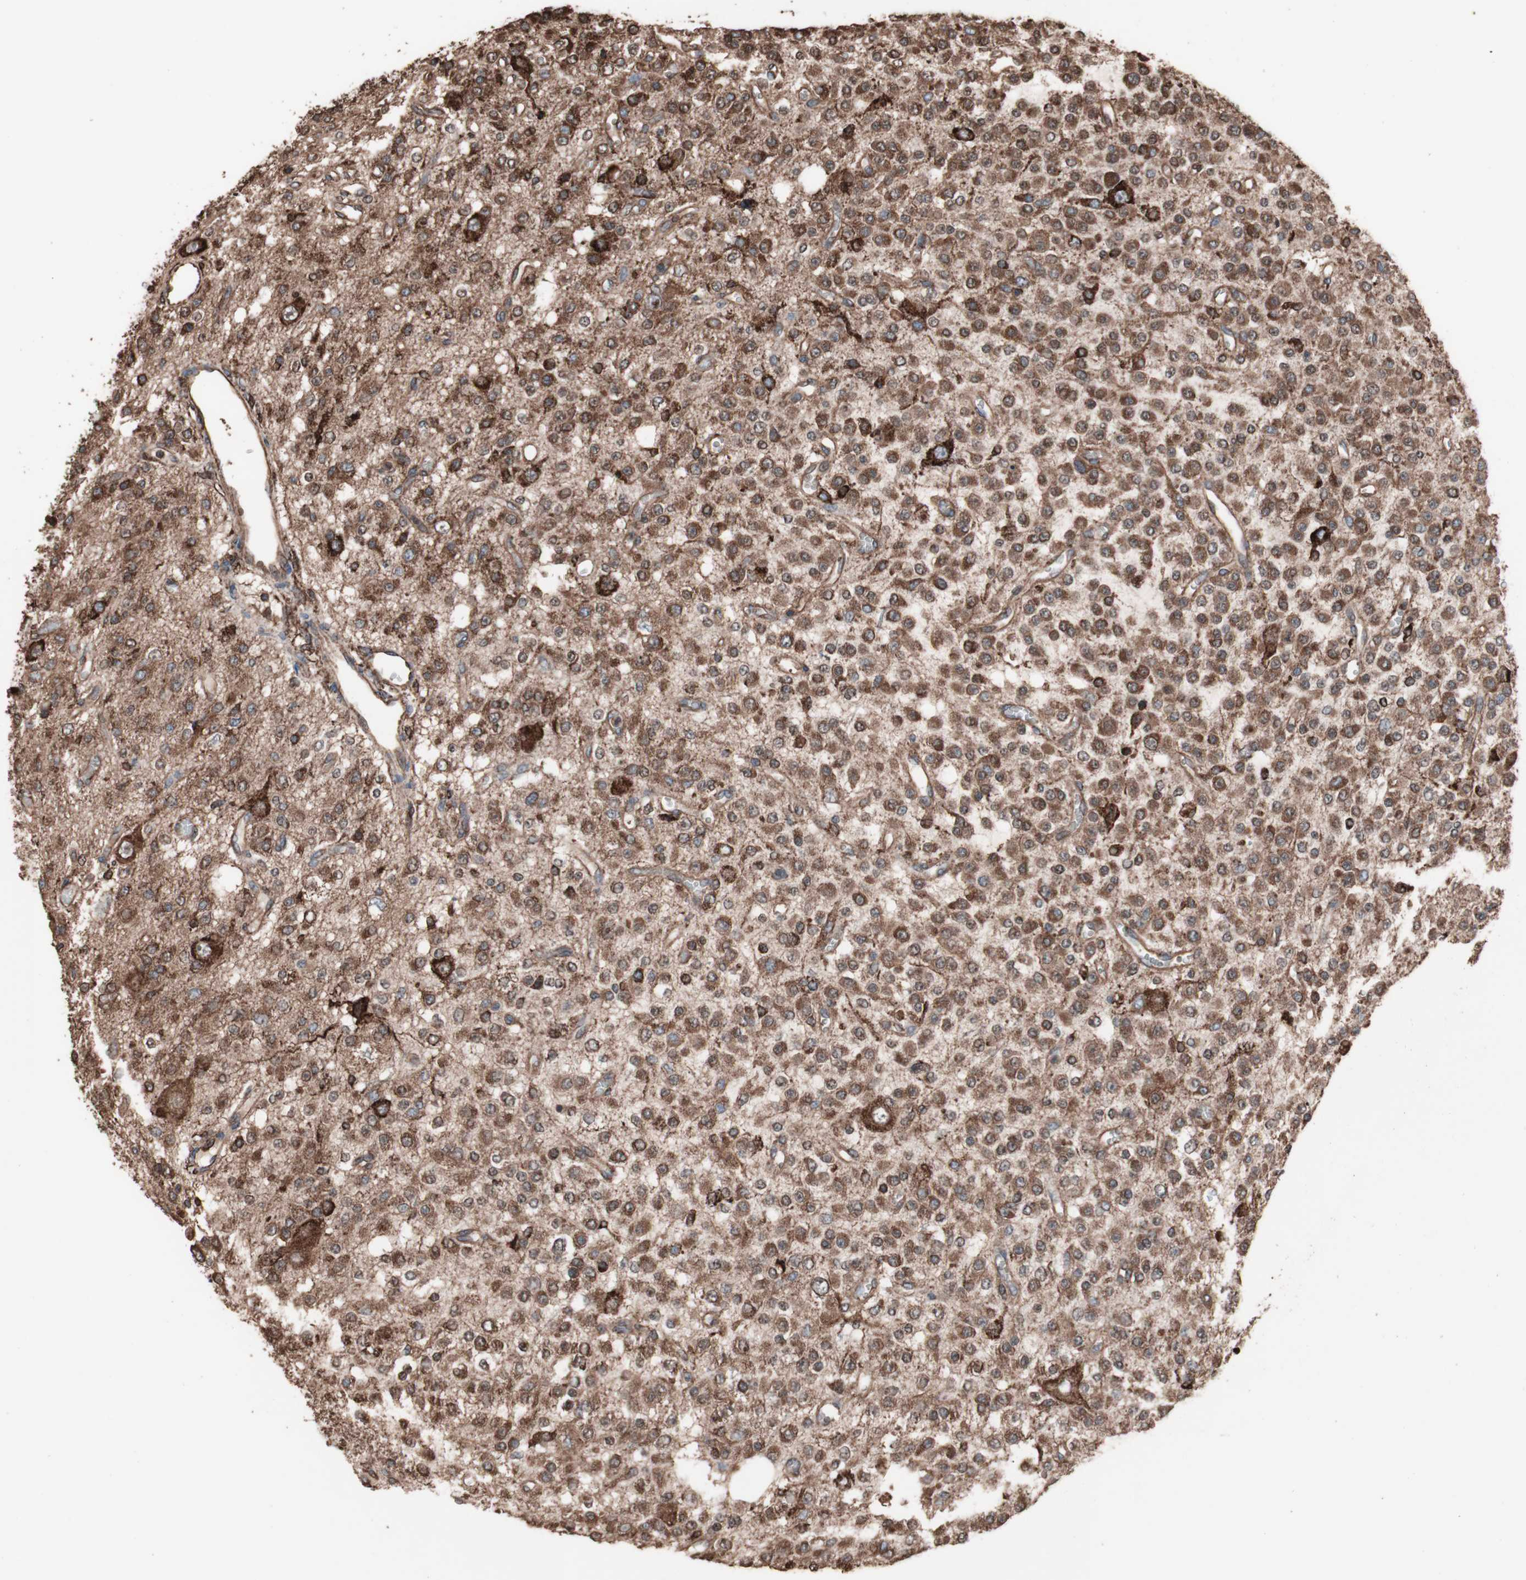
{"staining": {"intensity": "moderate", "quantity": ">75%", "location": "cytoplasmic/membranous"}, "tissue": "glioma", "cell_type": "Tumor cells", "image_type": "cancer", "snomed": [{"axis": "morphology", "description": "Glioma, malignant, Low grade"}, {"axis": "topography", "description": "Brain"}], "caption": "The immunohistochemical stain highlights moderate cytoplasmic/membranous positivity in tumor cells of malignant glioma (low-grade) tissue.", "gene": "HSP90B1", "patient": {"sex": "male", "age": 38}}